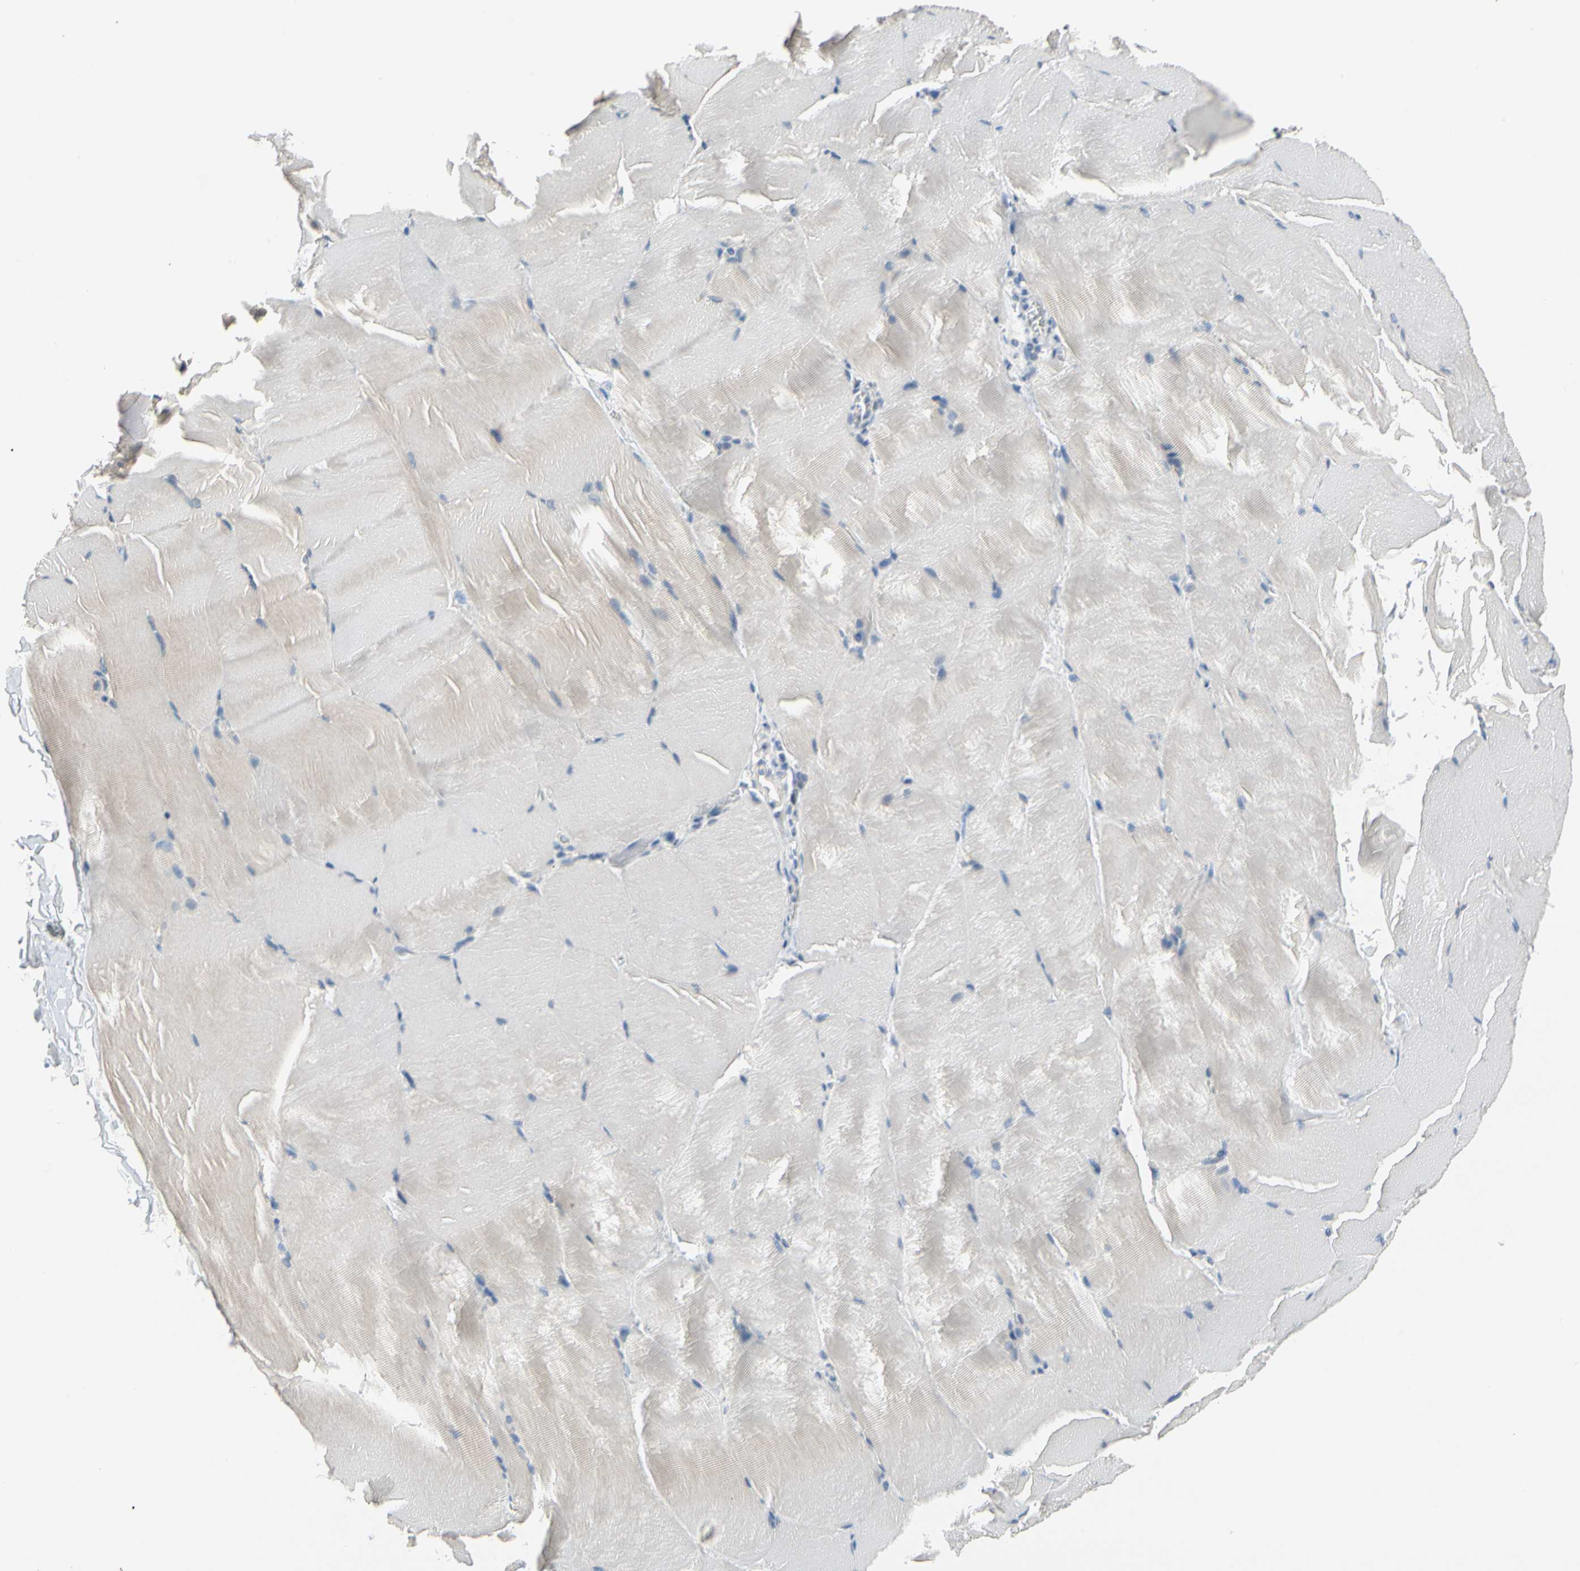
{"staining": {"intensity": "negative", "quantity": "none", "location": "none"}, "tissue": "skeletal muscle", "cell_type": "Myocytes", "image_type": "normal", "snomed": [{"axis": "morphology", "description": "Normal tissue, NOS"}, {"axis": "topography", "description": "Skeletal muscle"}], "caption": "This is a photomicrograph of IHC staining of normal skeletal muscle, which shows no positivity in myocytes. The staining is performed using DAB brown chromogen with nuclei counter-stained in using hematoxylin.", "gene": "STK40", "patient": {"sex": "male", "age": 71}}